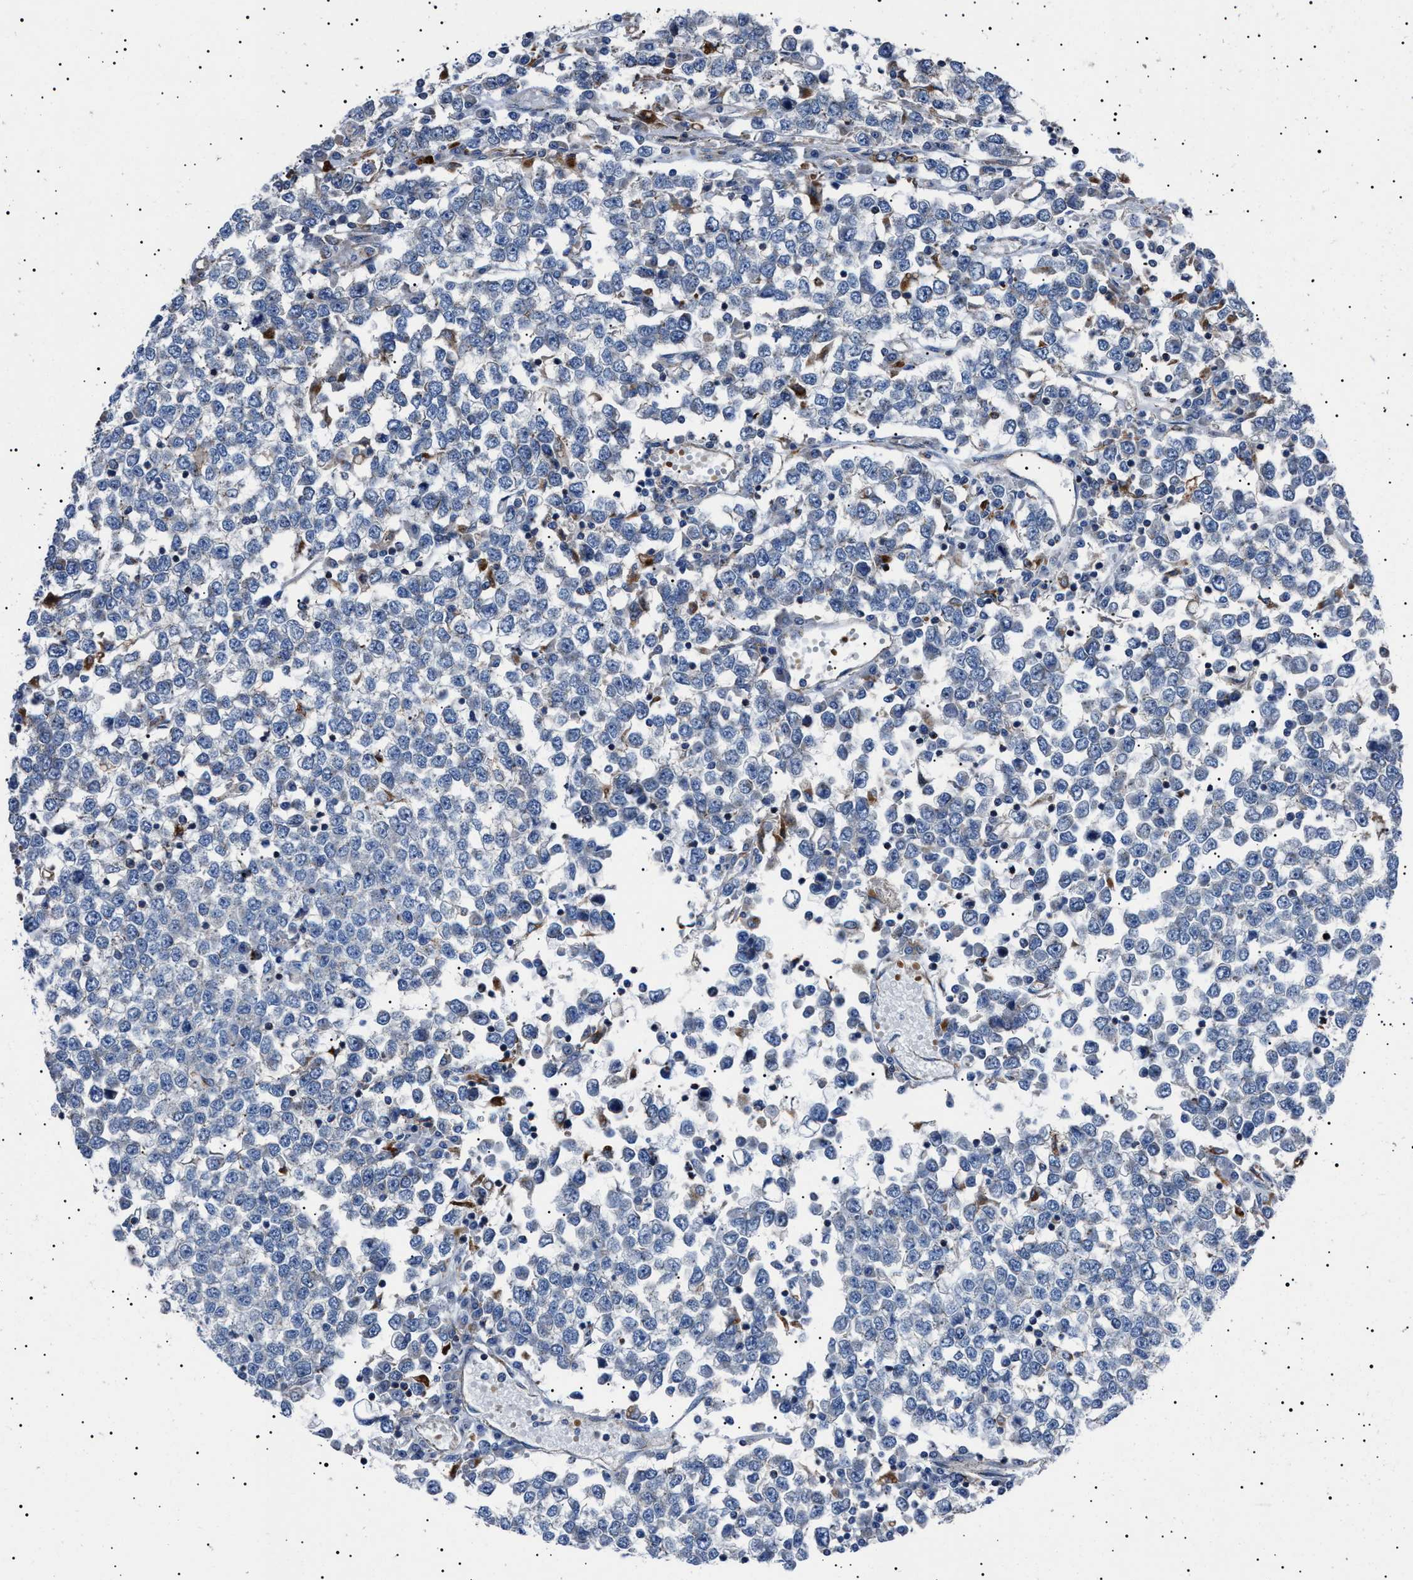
{"staining": {"intensity": "negative", "quantity": "none", "location": "none"}, "tissue": "testis cancer", "cell_type": "Tumor cells", "image_type": "cancer", "snomed": [{"axis": "morphology", "description": "Seminoma, NOS"}, {"axis": "topography", "description": "Testis"}], "caption": "This histopathology image is of testis seminoma stained with immunohistochemistry (IHC) to label a protein in brown with the nuclei are counter-stained blue. There is no expression in tumor cells.", "gene": "NEU1", "patient": {"sex": "male", "age": 65}}